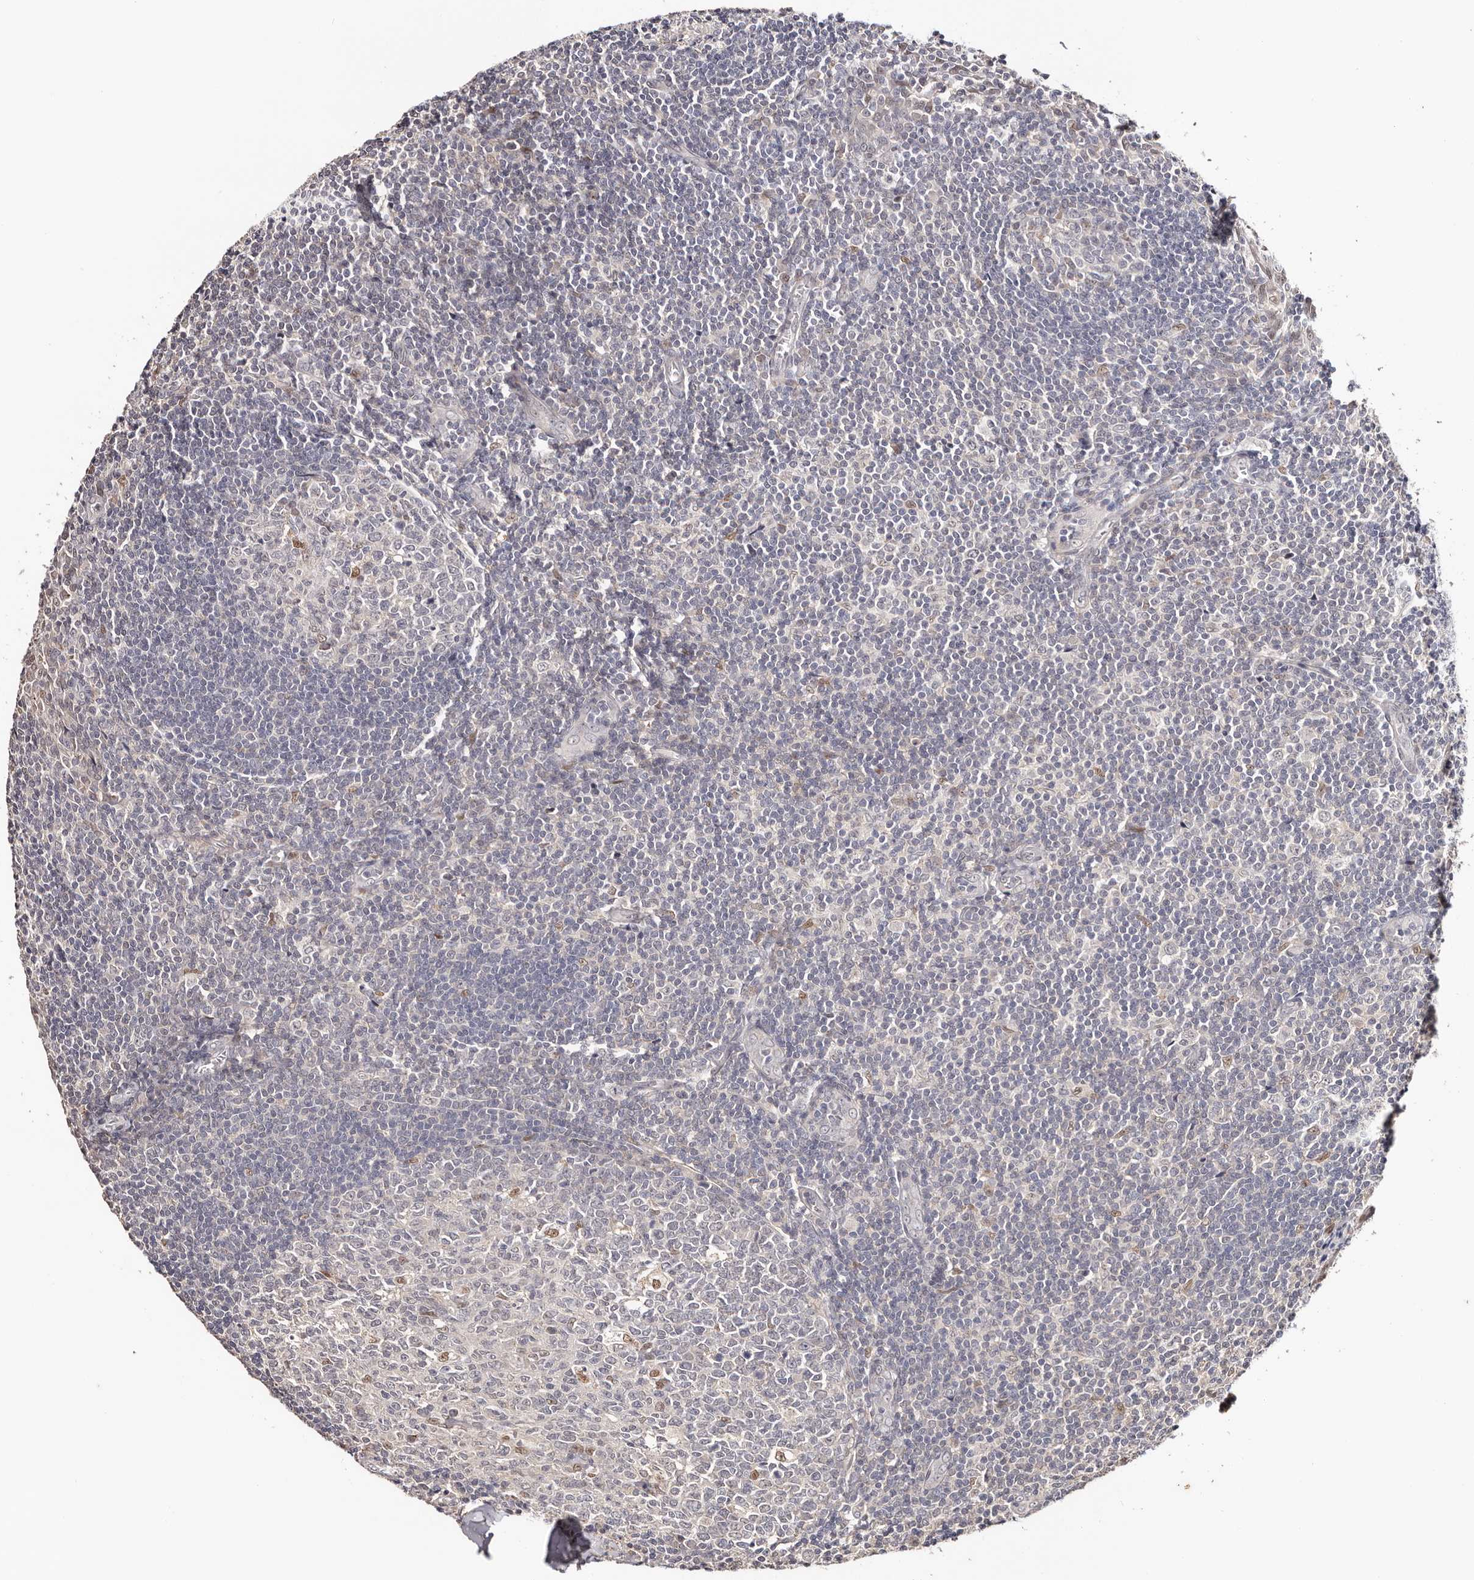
{"staining": {"intensity": "moderate", "quantity": "<25%", "location": "nuclear"}, "tissue": "tonsil", "cell_type": "Germinal center cells", "image_type": "normal", "snomed": [{"axis": "morphology", "description": "Normal tissue, NOS"}, {"axis": "topography", "description": "Tonsil"}], "caption": "Immunohistochemistry micrograph of benign tonsil stained for a protein (brown), which displays low levels of moderate nuclear positivity in approximately <25% of germinal center cells.", "gene": "TYW3", "patient": {"sex": "male", "age": 27}}